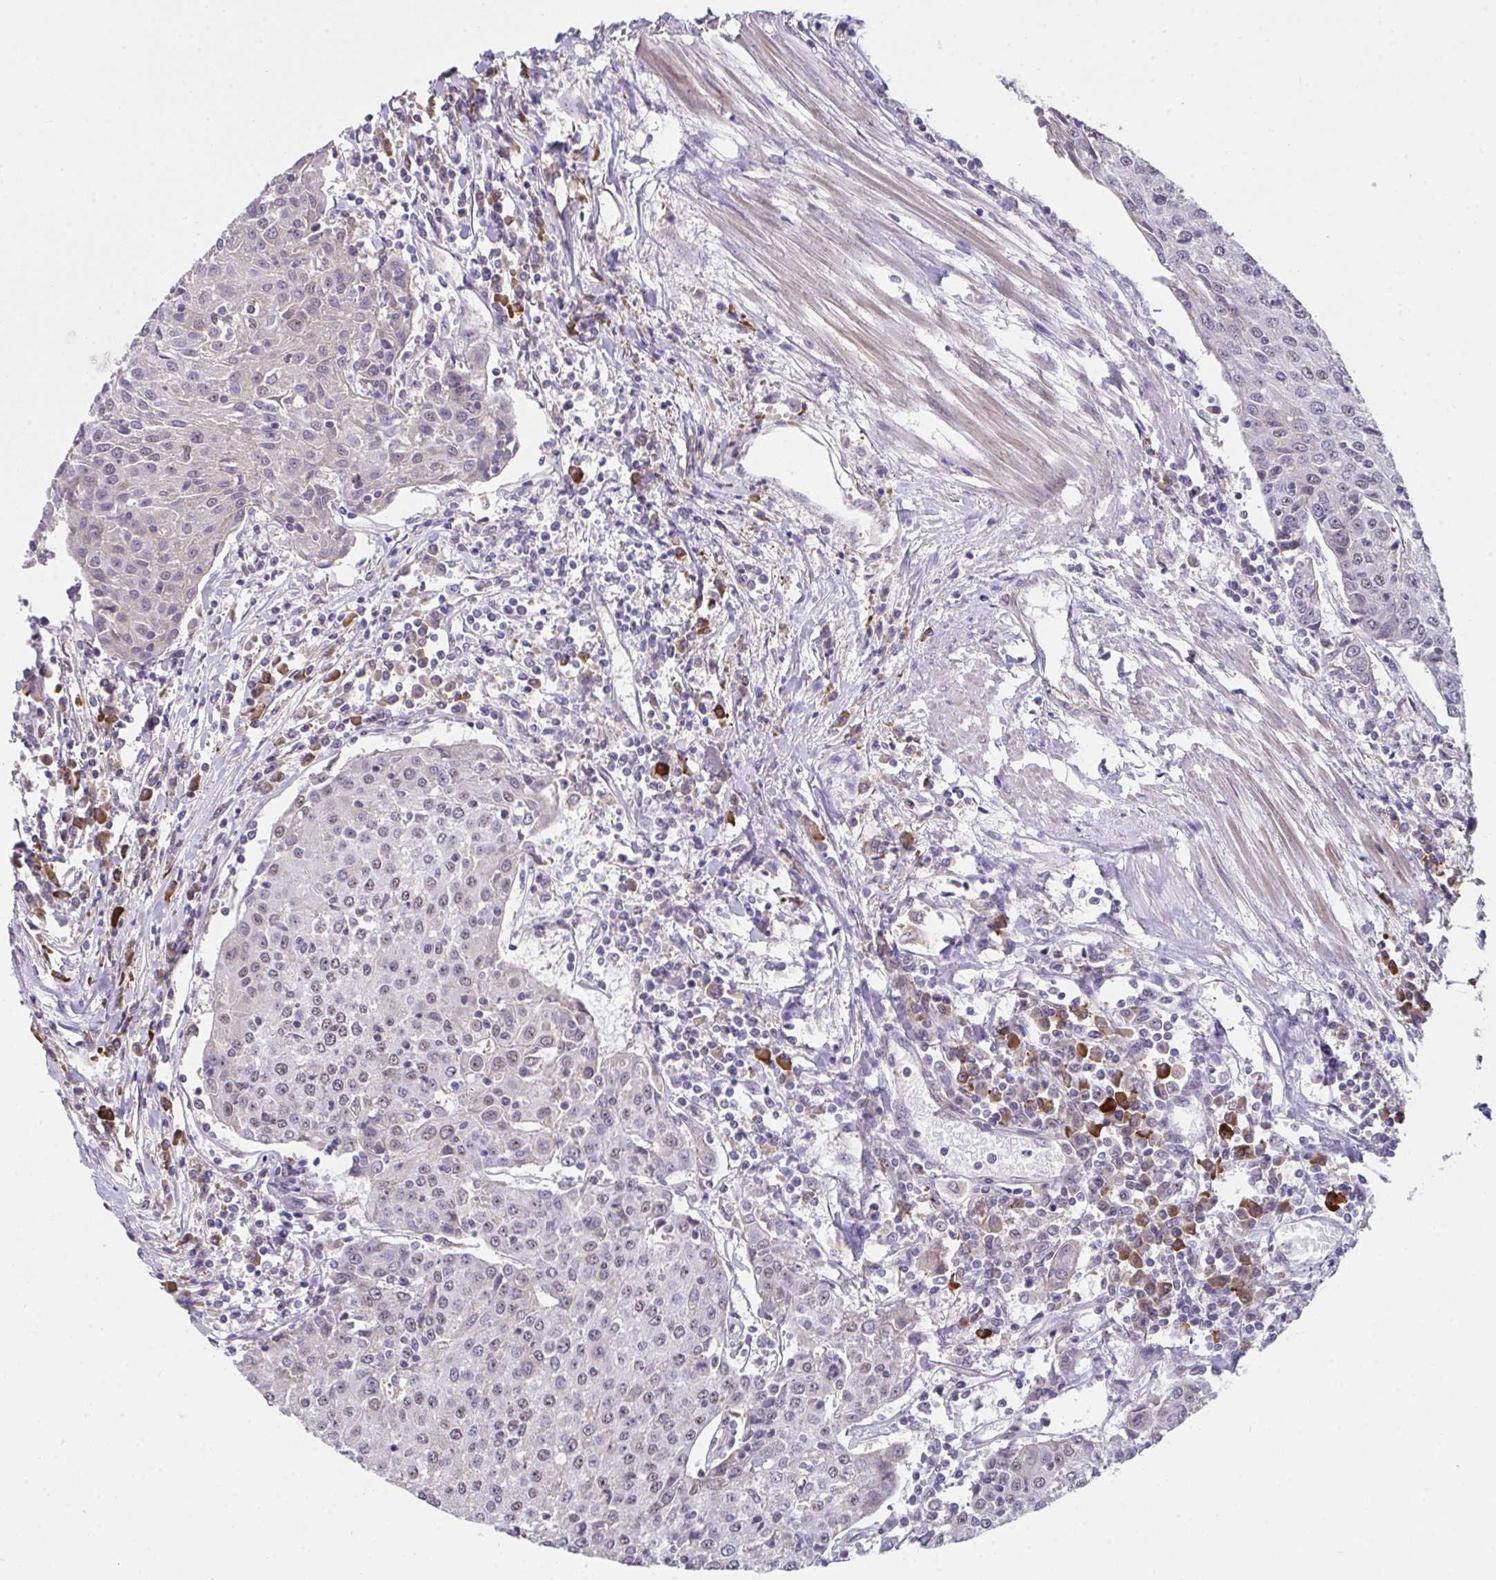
{"staining": {"intensity": "weak", "quantity": "<25%", "location": "nuclear"}, "tissue": "urothelial cancer", "cell_type": "Tumor cells", "image_type": "cancer", "snomed": [{"axis": "morphology", "description": "Urothelial carcinoma, High grade"}, {"axis": "topography", "description": "Urinary bladder"}], "caption": "DAB immunohistochemical staining of human urothelial carcinoma (high-grade) shows no significant positivity in tumor cells.", "gene": "RBBP6", "patient": {"sex": "female", "age": 85}}